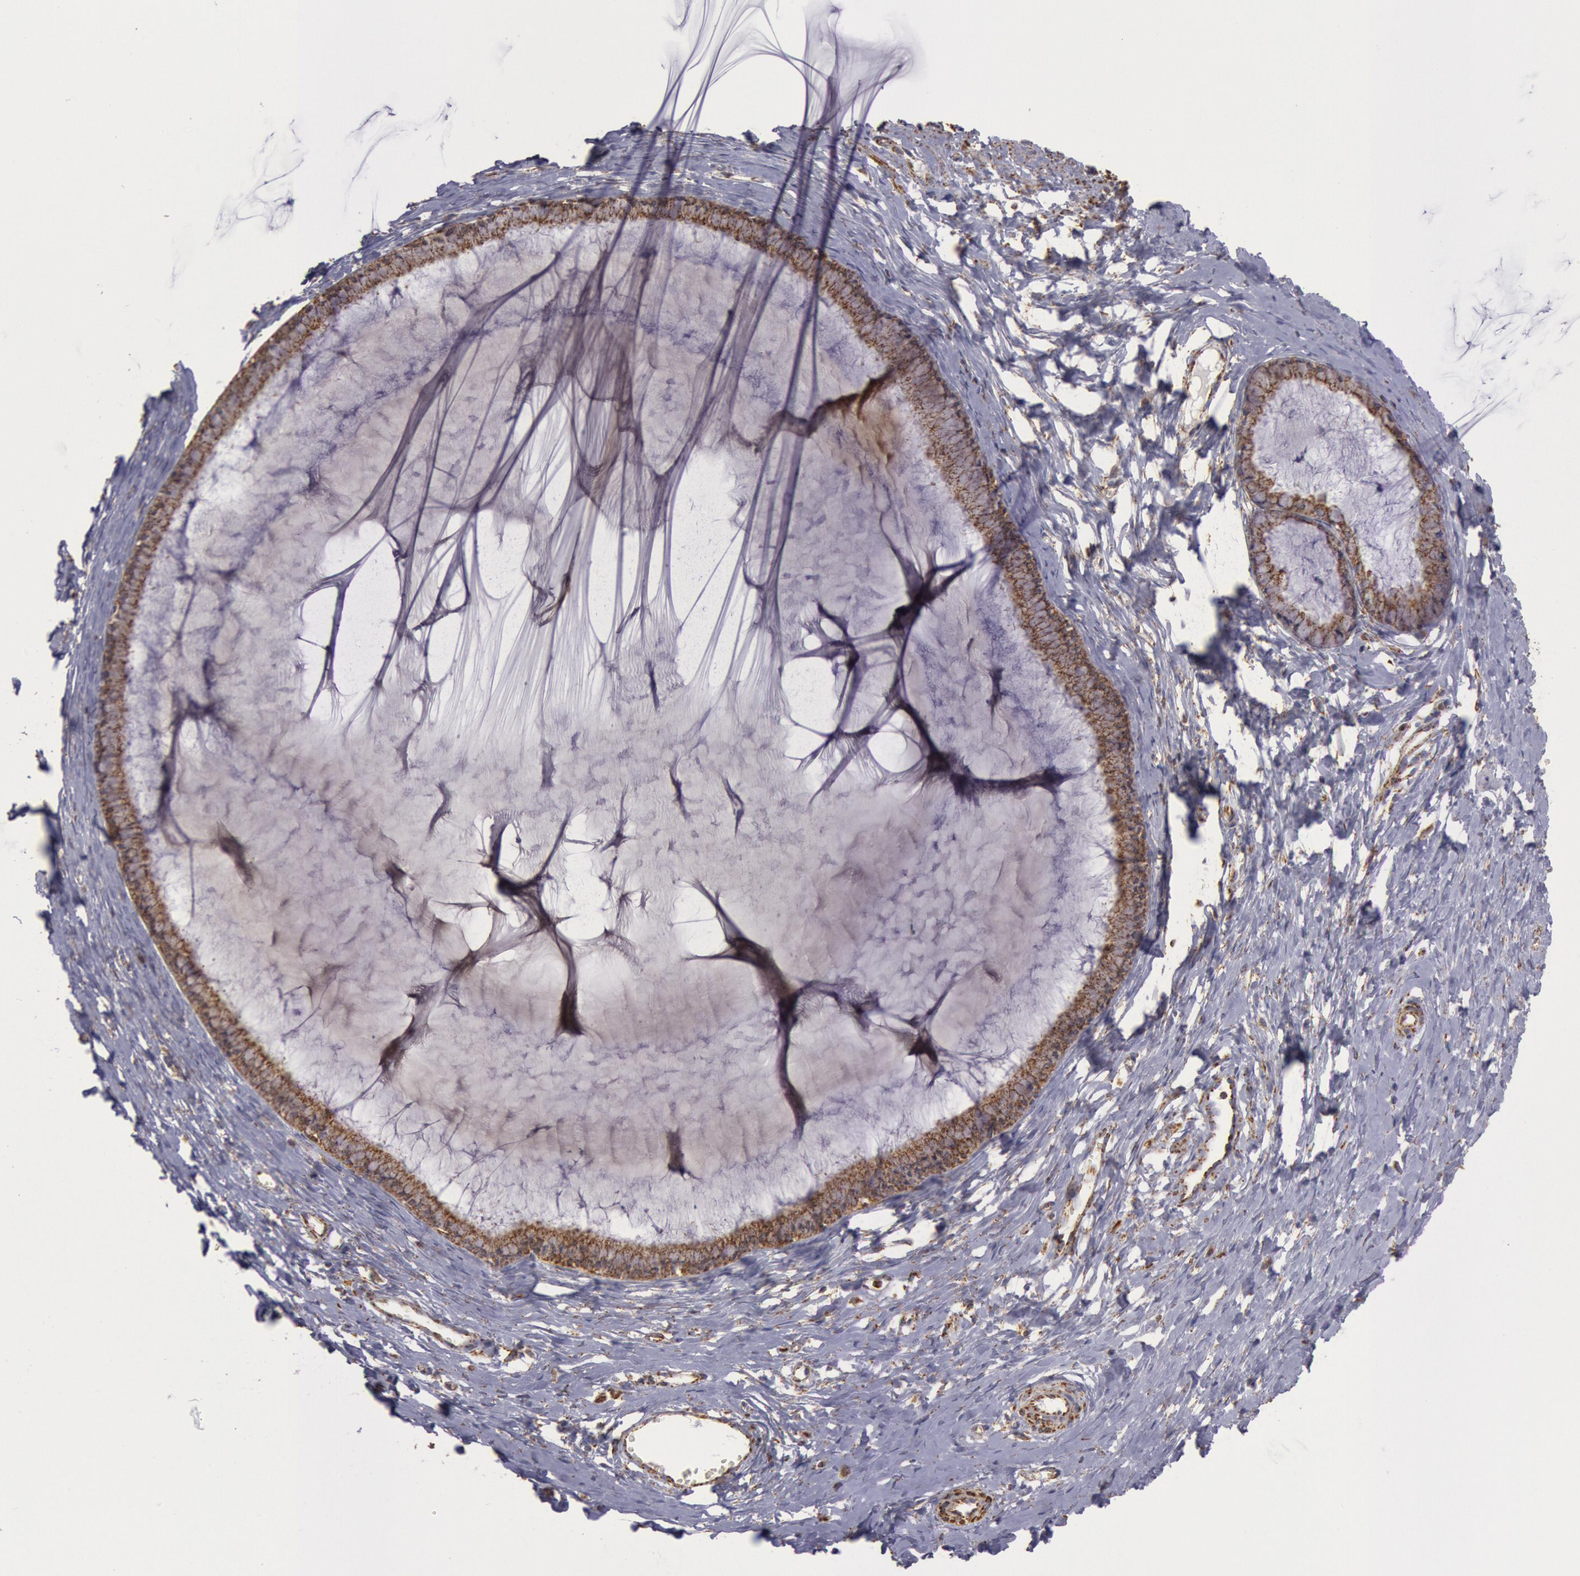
{"staining": {"intensity": "moderate", "quantity": ">75%", "location": "cytoplasmic/membranous"}, "tissue": "cervix", "cell_type": "Glandular cells", "image_type": "normal", "snomed": [{"axis": "morphology", "description": "Normal tissue, NOS"}, {"axis": "topography", "description": "Cervix"}], "caption": "Immunohistochemical staining of normal cervix shows >75% levels of moderate cytoplasmic/membranous protein expression in approximately >75% of glandular cells.", "gene": "CYC1", "patient": {"sex": "female", "age": 40}}